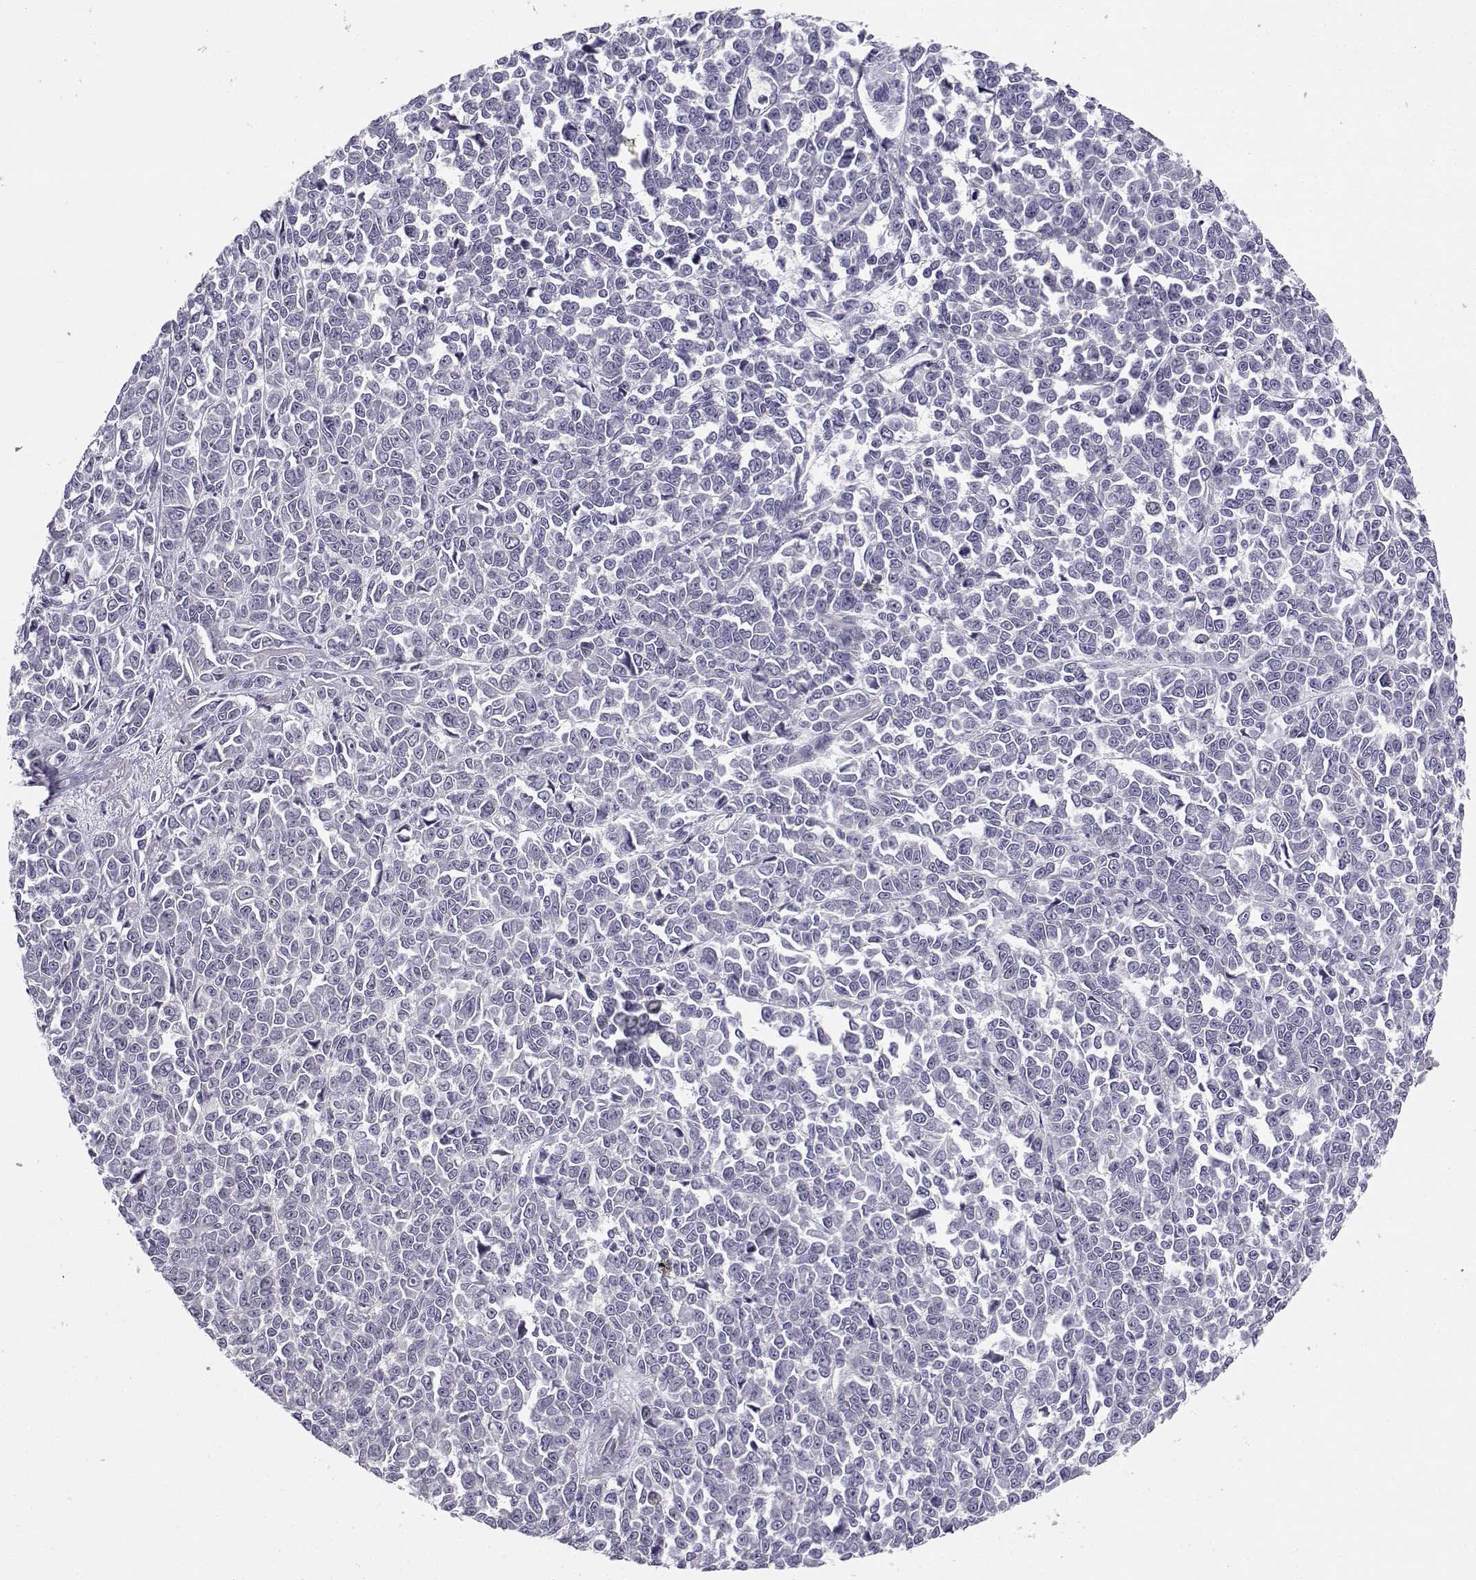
{"staining": {"intensity": "negative", "quantity": "none", "location": "none"}, "tissue": "melanoma", "cell_type": "Tumor cells", "image_type": "cancer", "snomed": [{"axis": "morphology", "description": "Malignant melanoma, NOS"}, {"axis": "topography", "description": "Skin"}], "caption": "Tumor cells are negative for protein expression in human melanoma.", "gene": "TMEM145", "patient": {"sex": "female", "age": 95}}